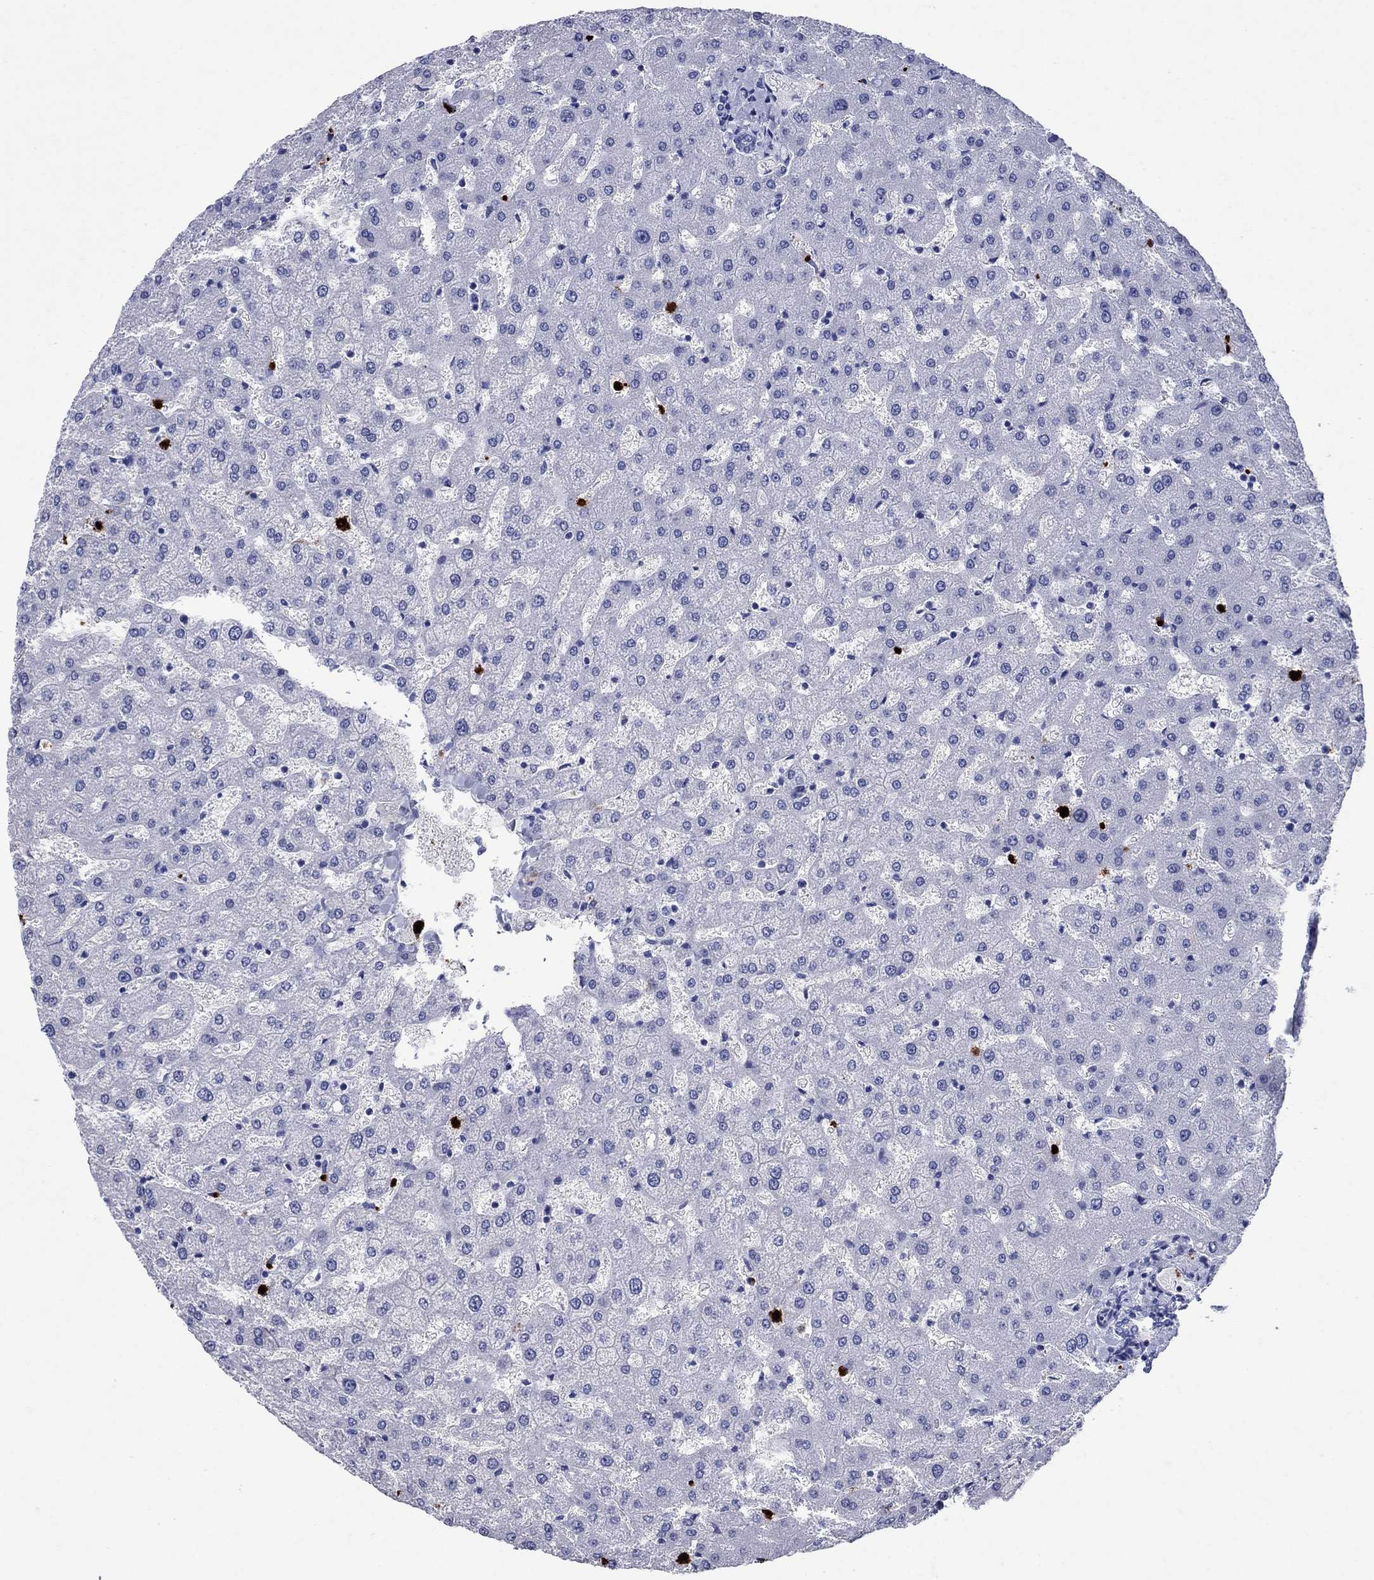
{"staining": {"intensity": "negative", "quantity": "none", "location": "none"}, "tissue": "liver", "cell_type": "Cholangiocytes", "image_type": "normal", "snomed": [{"axis": "morphology", "description": "Normal tissue, NOS"}, {"axis": "topography", "description": "Liver"}], "caption": "The histopathology image reveals no significant staining in cholangiocytes of liver.", "gene": "AZU1", "patient": {"sex": "female", "age": 50}}